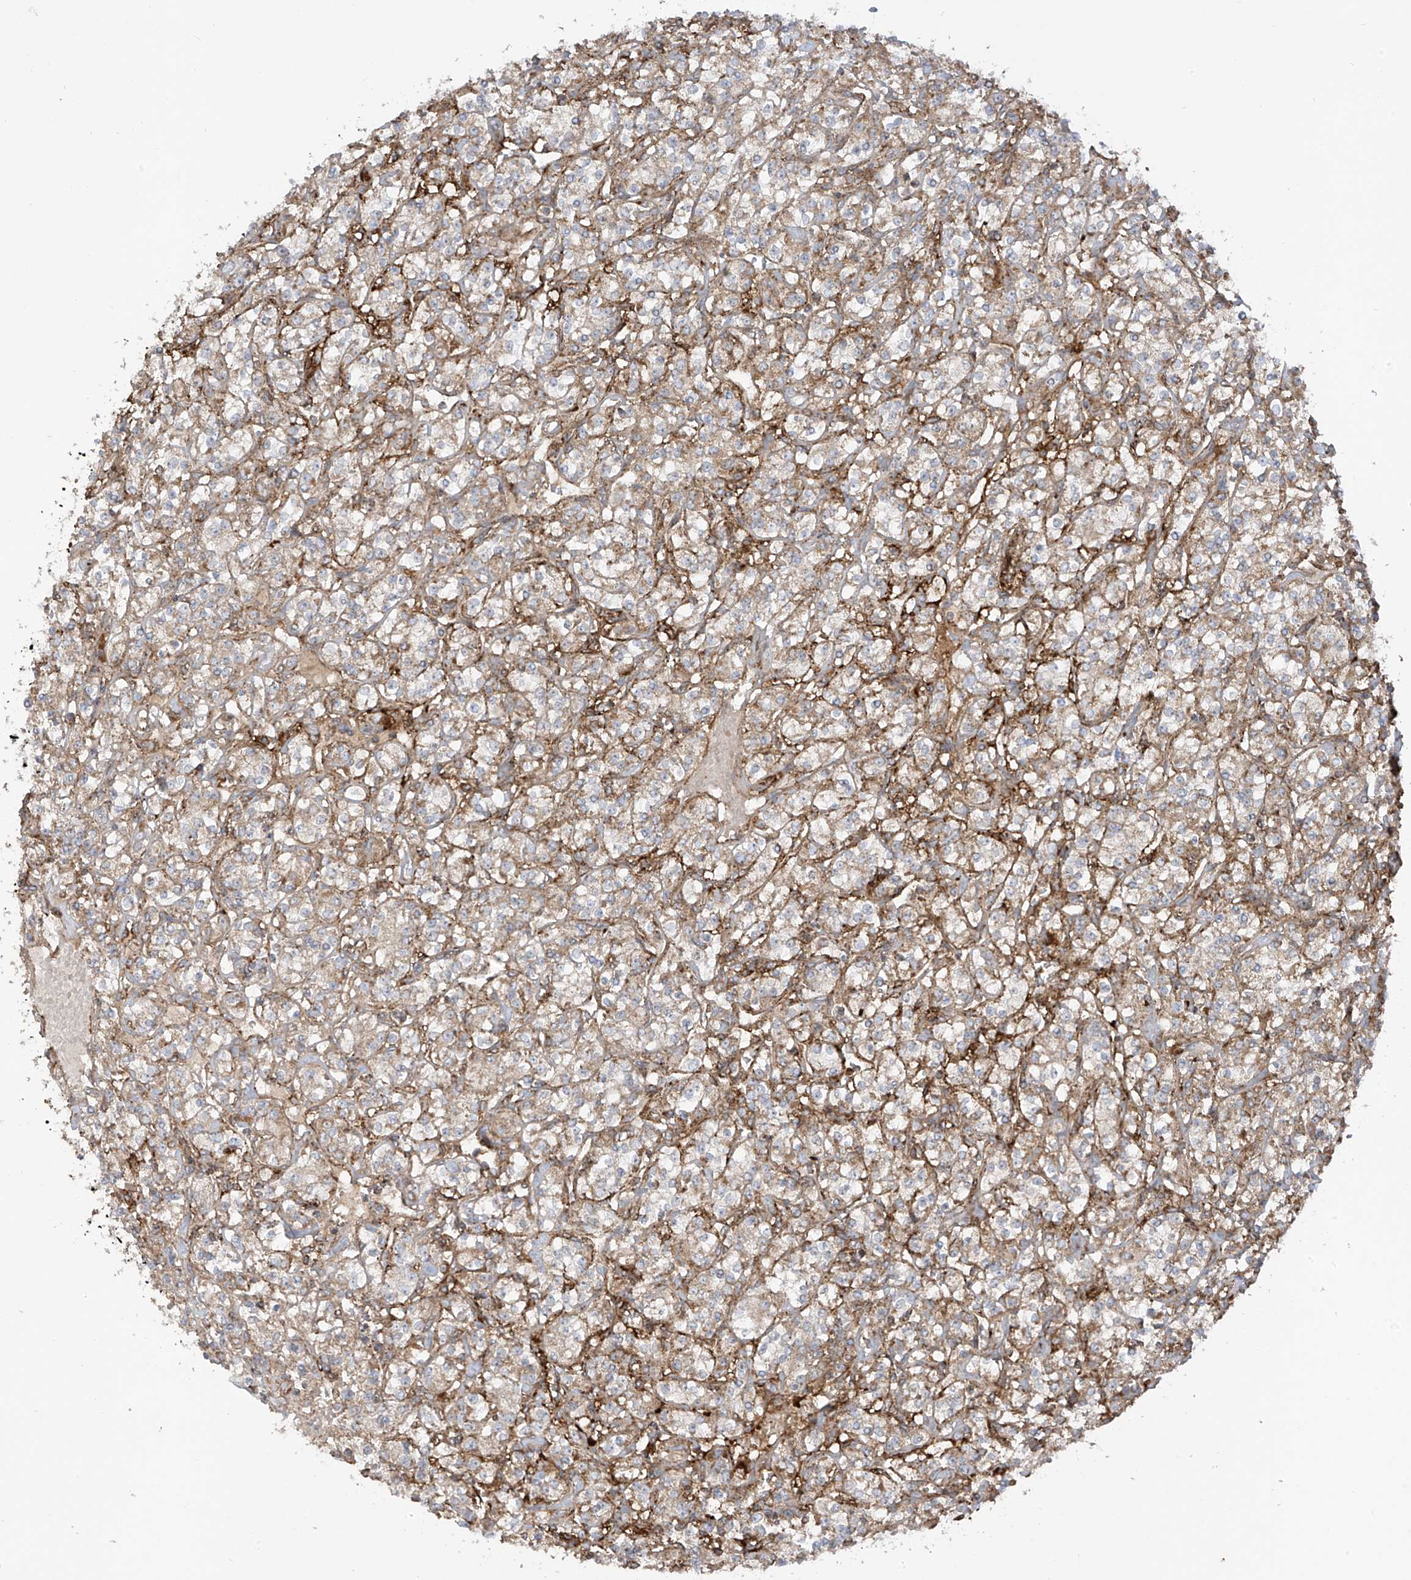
{"staining": {"intensity": "moderate", "quantity": ">75%", "location": "cytoplasmic/membranous"}, "tissue": "renal cancer", "cell_type": "Tumor cells", "image_type": "cancer", "snomed": [{"axis": "morphology", "description": "Adenocarcinoma, NOS"}, {"axis": "topography", "description": "Kidney"}], "caption": "High-magnification brightfield microscopy of renal cancer (adenocarcinoma) stained with DAB (brown) and counterstained with hematoxylin (blue). tumor cells exhibit moderate cytoplasmic/membranous staining is identified in about>75% of cells.", "gene": "REPS1", "patient": {"sex": "male", "age": 77}}